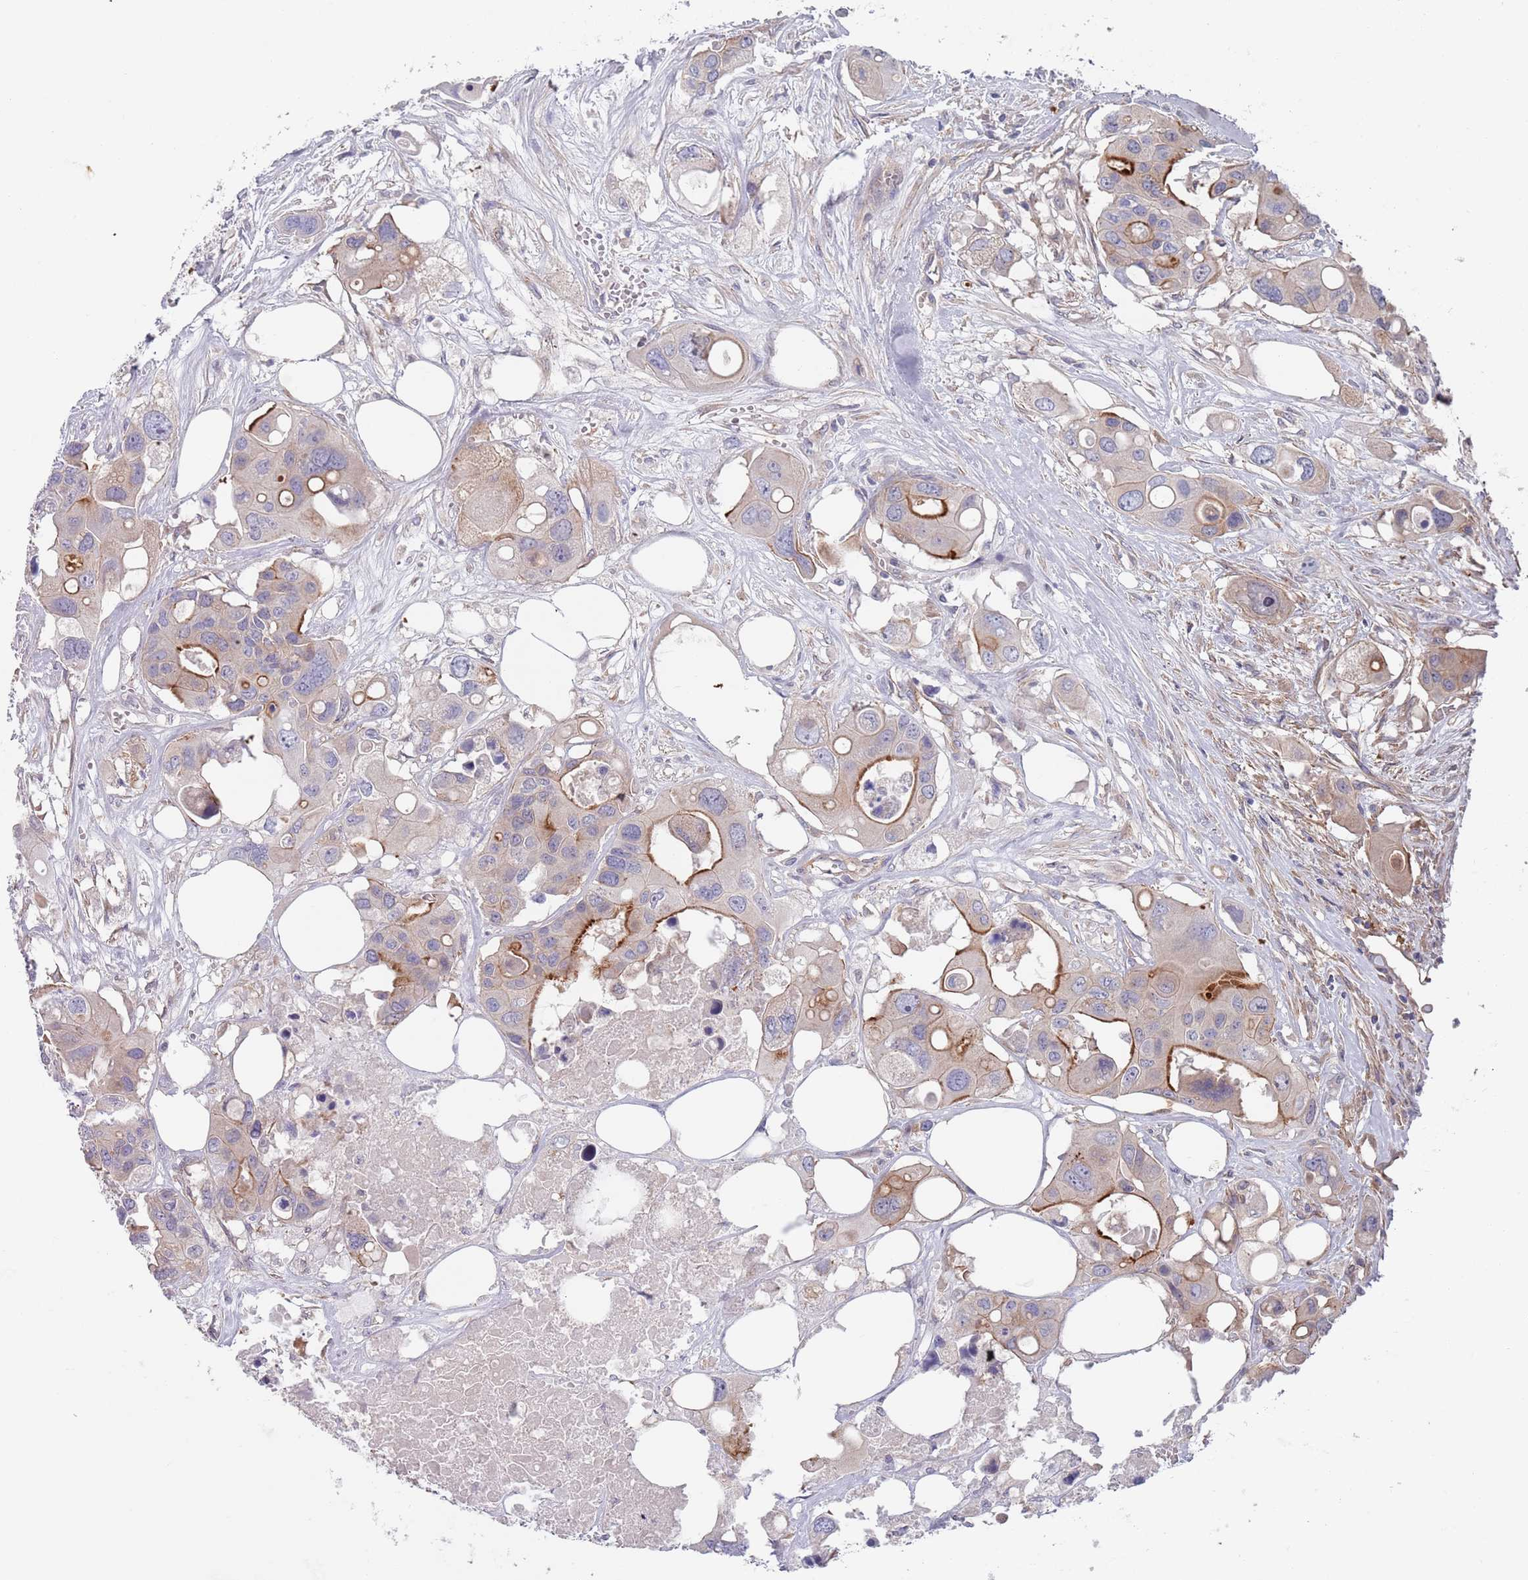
{"staining": {"intensity": "strong", "quantity": "<25%", "location": "cytoplasmic/membranous"}, "tissue": "colorectal cancer", "cell_type": "Tumor cells", "image_type": "cancer", "snomed": [{"axis": "morphology", "description": "Adenocarcinoma, NOS"}, {"axis": "topography", "description": "Colon"}], "caption": "A medium amount of strong cytoplasmic/membranous expression is seen in approximately <25% of tumor cells in colorectal cancer tissue. (brown staining indicates protein expression, while blue staining denotes nuclei).", "gene": "APPL2", "patient": {"sex": "male", "age": 77}}